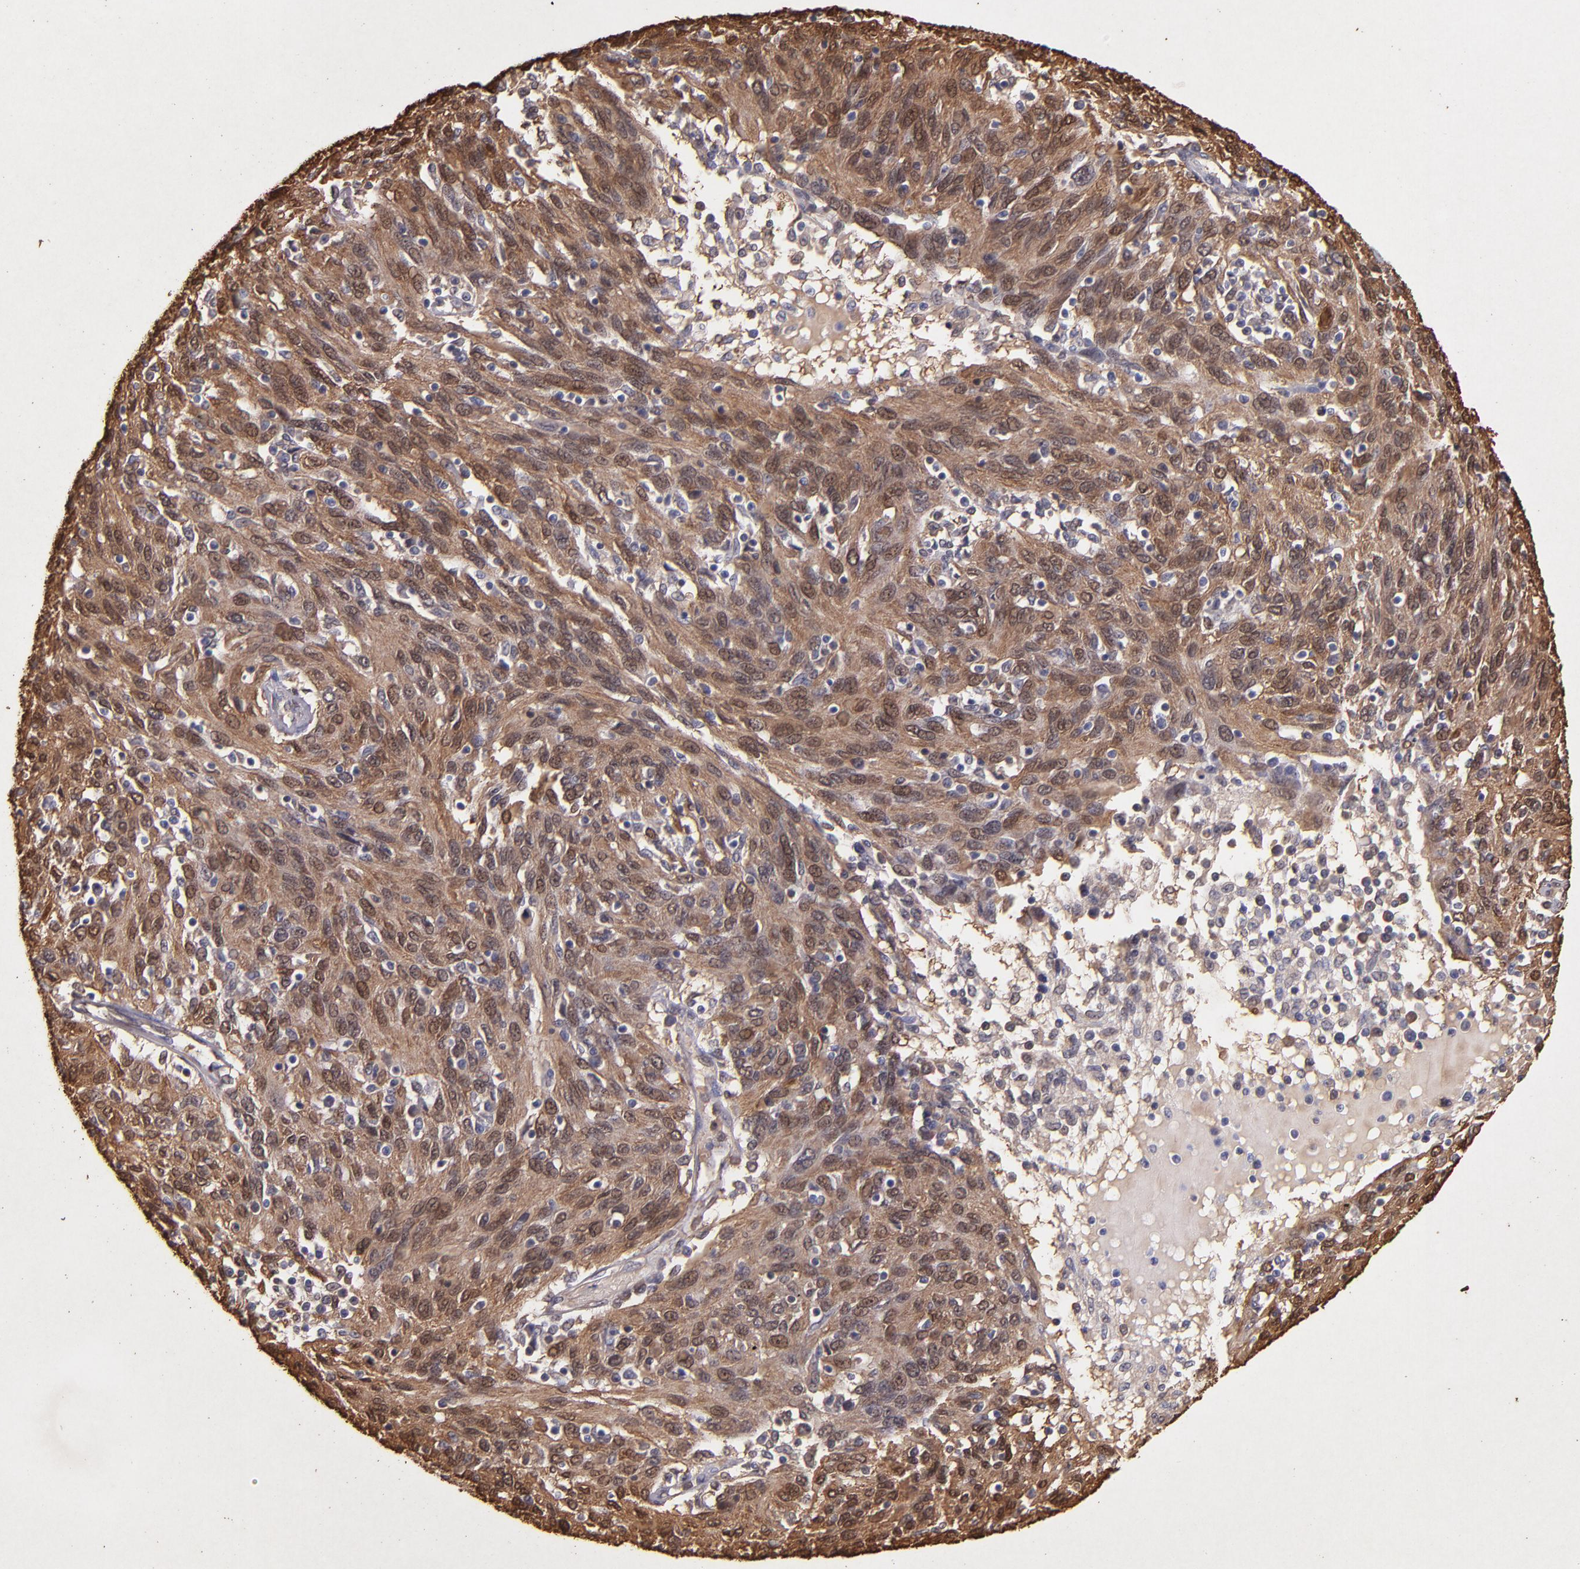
{"staining": {"intensity": "moderate", "quantity": ">75%", "location": "cytoplasmic/membranous"}, "tissue": "ovarian cancer", "cell_type": "Tumor cells", "image_type": "cancer", "snomed": [{"axis": "morphology", "description": "Carcinoma, endometroid"}, {"axis": "topography", "description": "Ovary"}], "caption": "Tumor cells demonstrate medium levels of moderate cytoplasmic/membranous expression in about >75% of cells in endometroid carcinoma (ovarian).", "gene": "S100A6", "patient": {"sex": "female", "age": 50}}